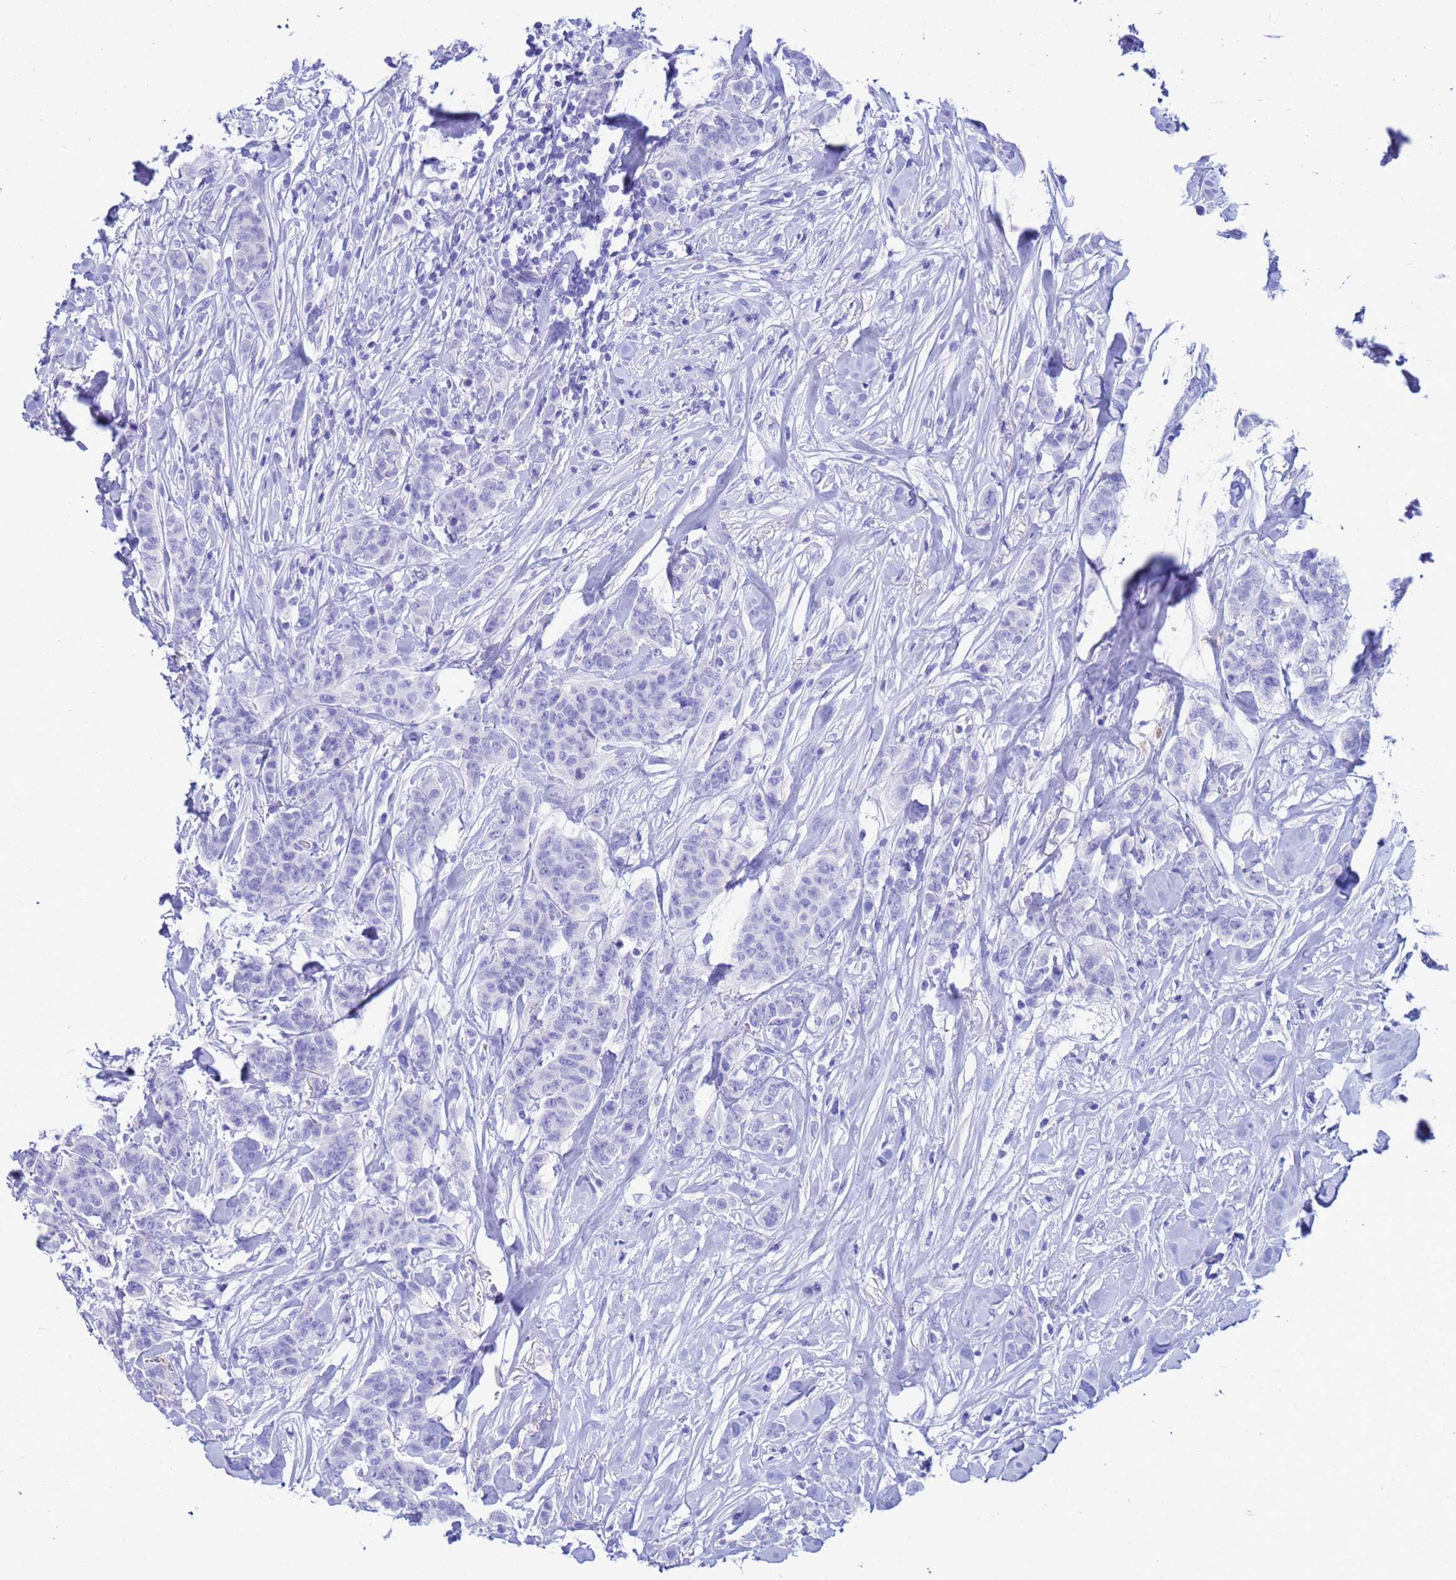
{"staining": {"intensity": "negative", "quantity": "none", "location": "none"}, "tissue": "breast cancer", "cell_type": "Tumor cells", "image_type": "cancer", "snomed": [{"axis": "morphology", "description": "Duct carcinoma"}, {"axis": "topography", "description": "Breast"}], "caption": "Immunohistochemical staining of breast infiltrating ductal carcinoma displays no significant staining in tumor cells.", "gene": "AKR1C2", "patient": {"sex": "female", "age": 40}}